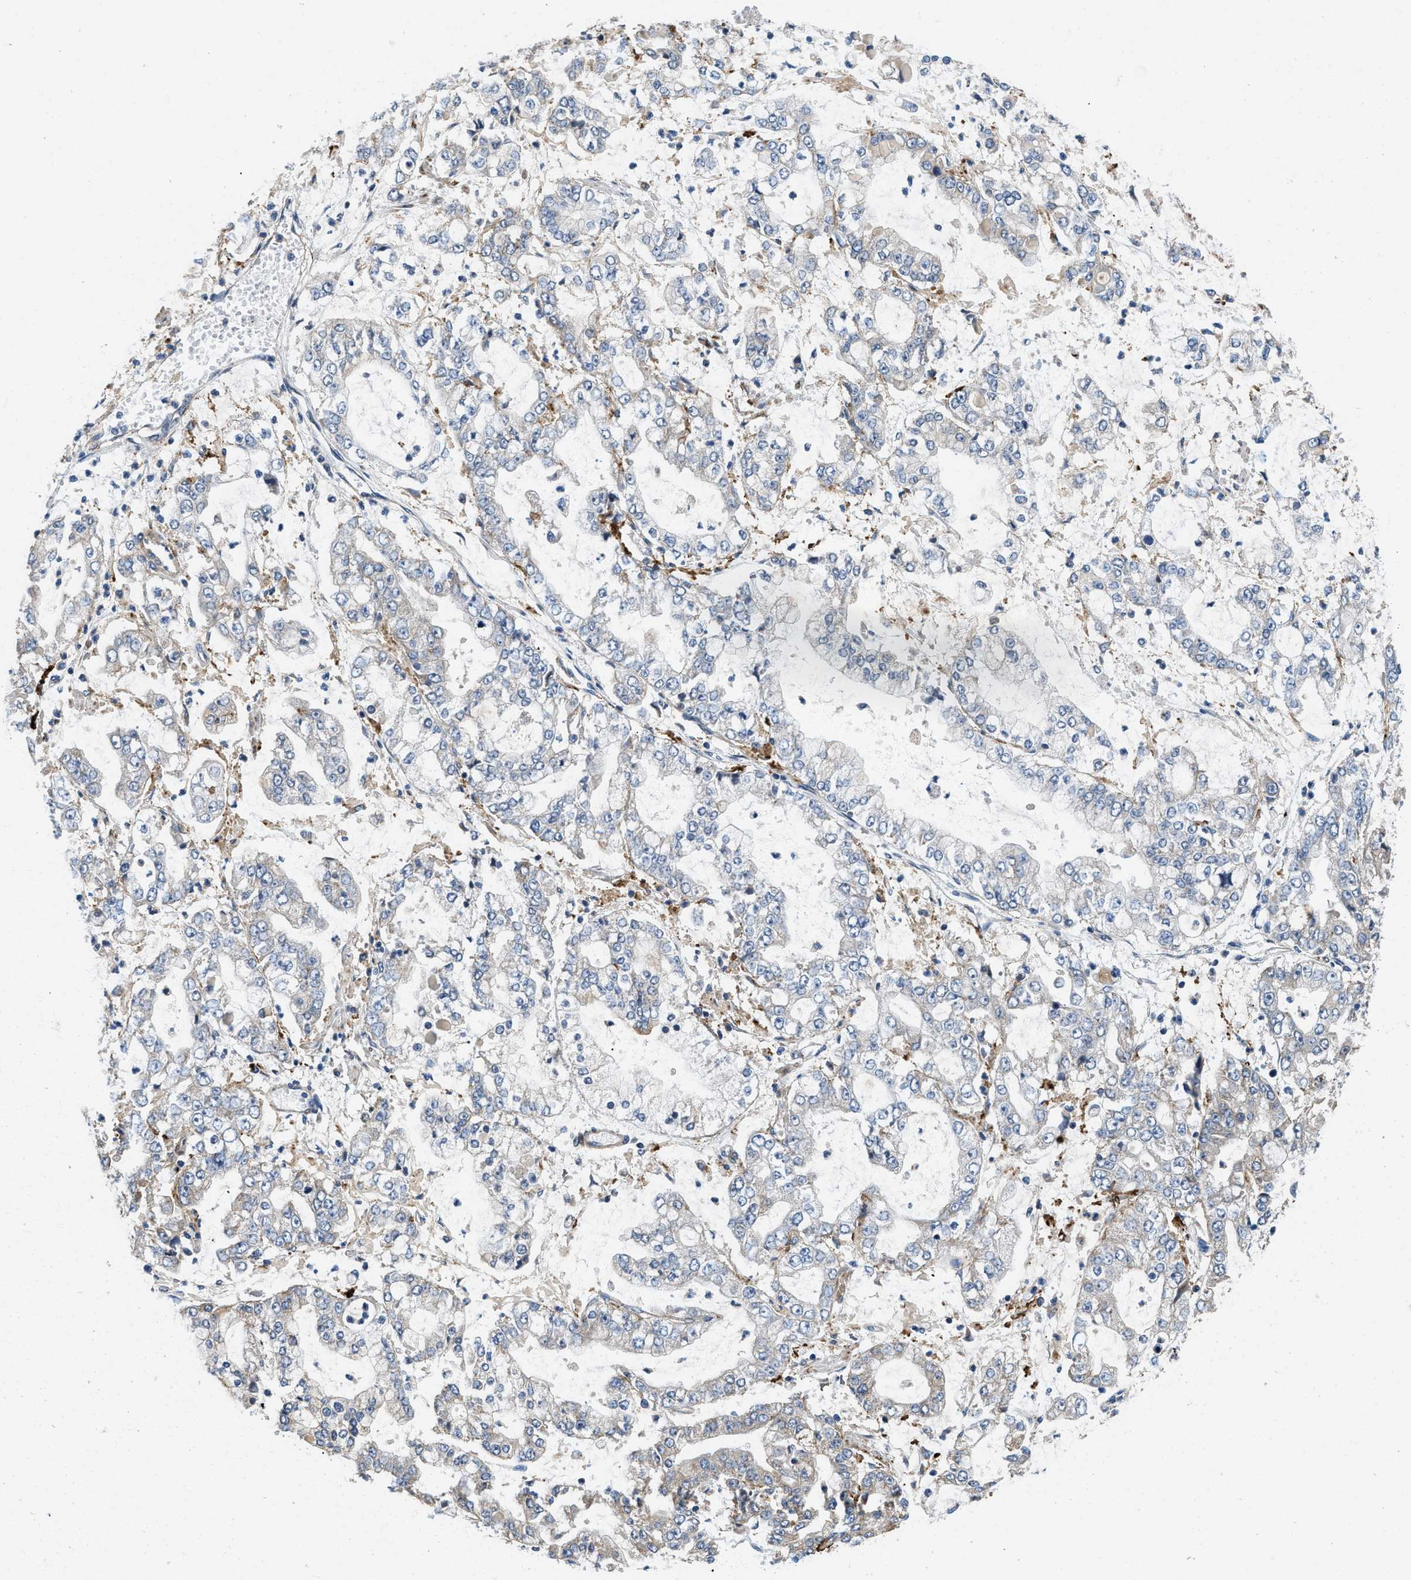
{"staining": {"intensity": "weak", "quantity": "<25%", "location": "cytoplasmic/membranous"}, "tissue": "stomach cancer", "cell_type": "Tumor cells", "image_type": "cancer", "snomed": [{"axis": "morphology", "description": "Adenocarcinoma, NOS"}, {"axis": "topography", "description": "Stomach"}], "caption": "High magnification brightfield microscopy of stomach cancer stained with DAB (brown) and counterstained with hematoxylin (blue): tumor cells show no significant positivity. (Brightfield microscopy of DAB immunohistochemistry at high magnification).", "gene": "ZNF599", "patient": {"sex": "male", "age": 76}}